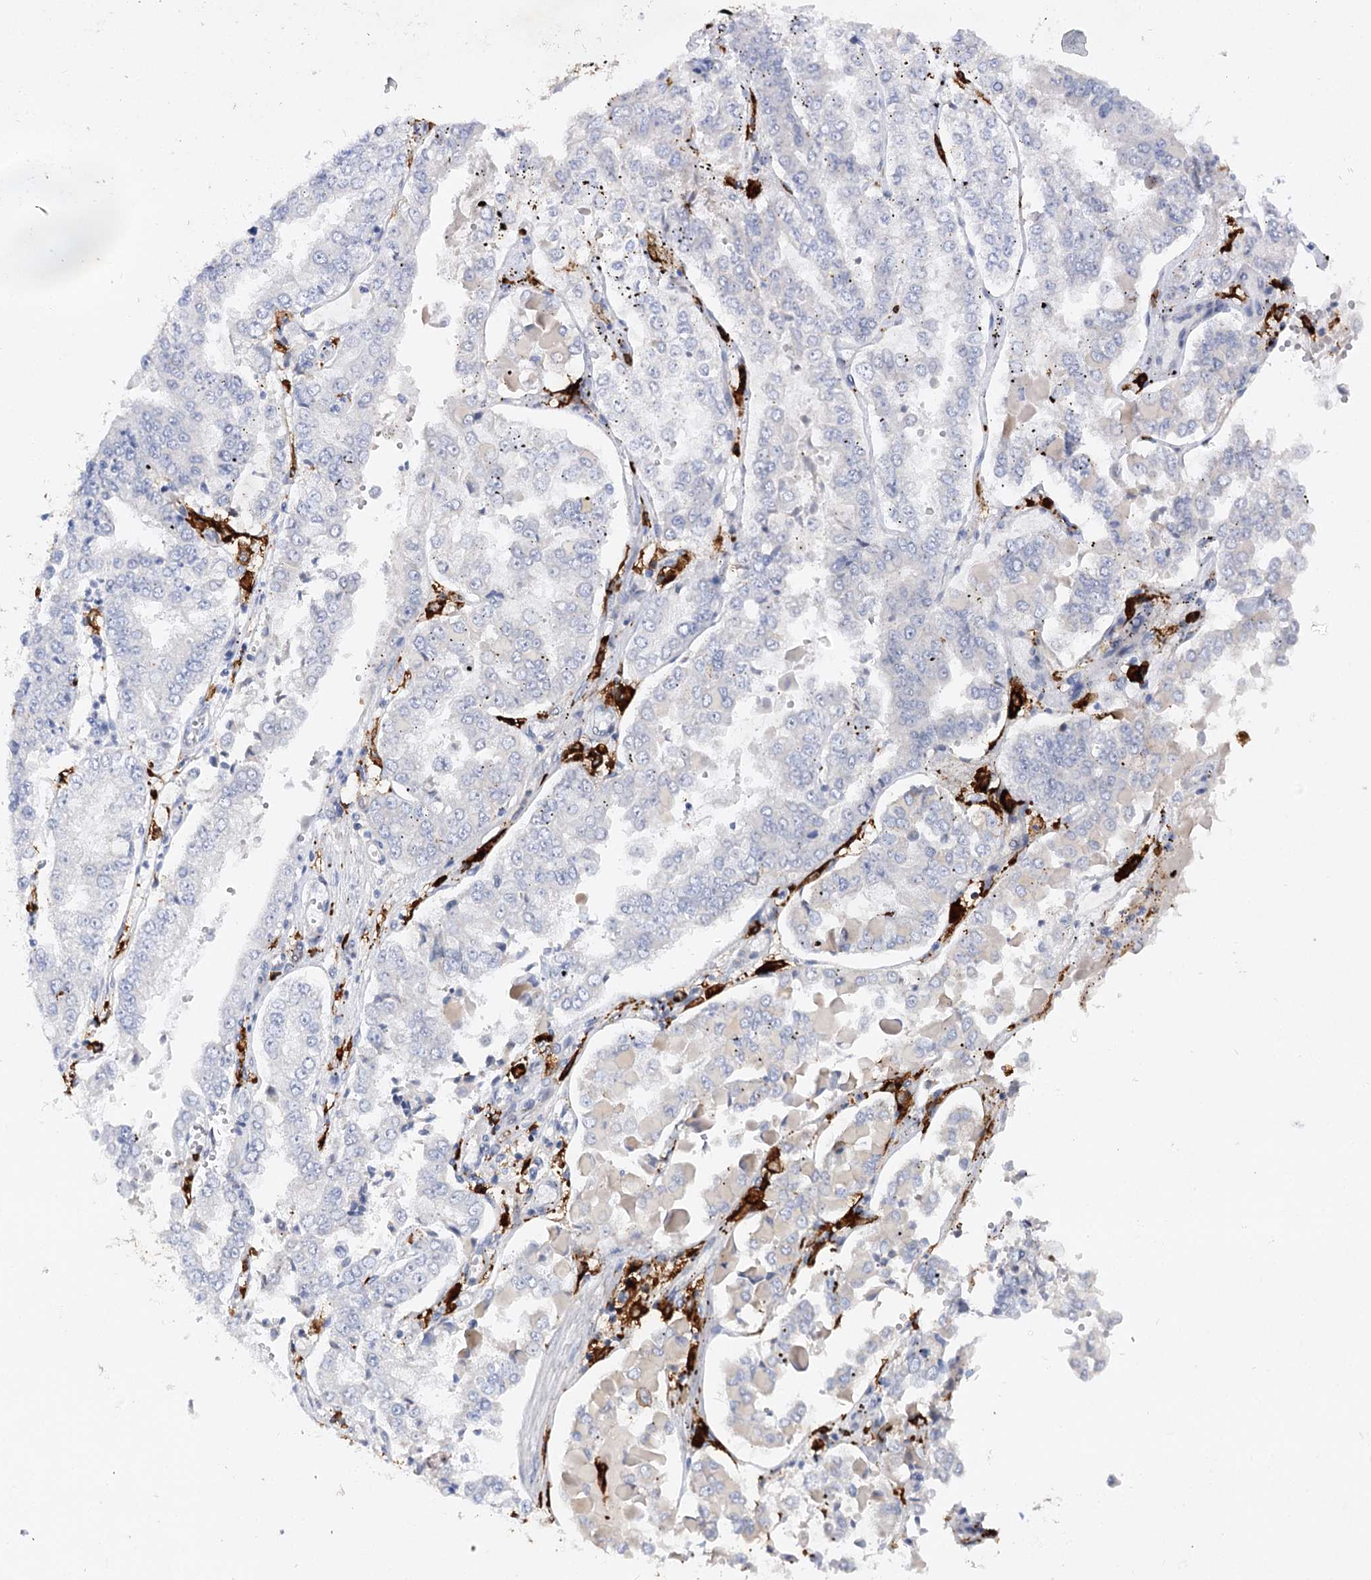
{"staining": {"intensity": "negative", "quantity": "none", "location": "none"}, "tissue": "stomach cancer", "cell_type": "Tumor cells", "image_type": "cancer", "snomed": [{"axis": "morphology", "description": "Adenocarcinoma, NOS"}, {"axis": "topography", "description": "Stomach"}], "caption": "The histopathology image exhibits no staining of tumor cells in stomach cancer.", "gene": "PIWIL4", "patient": {"sex": "male", "age": 76}}